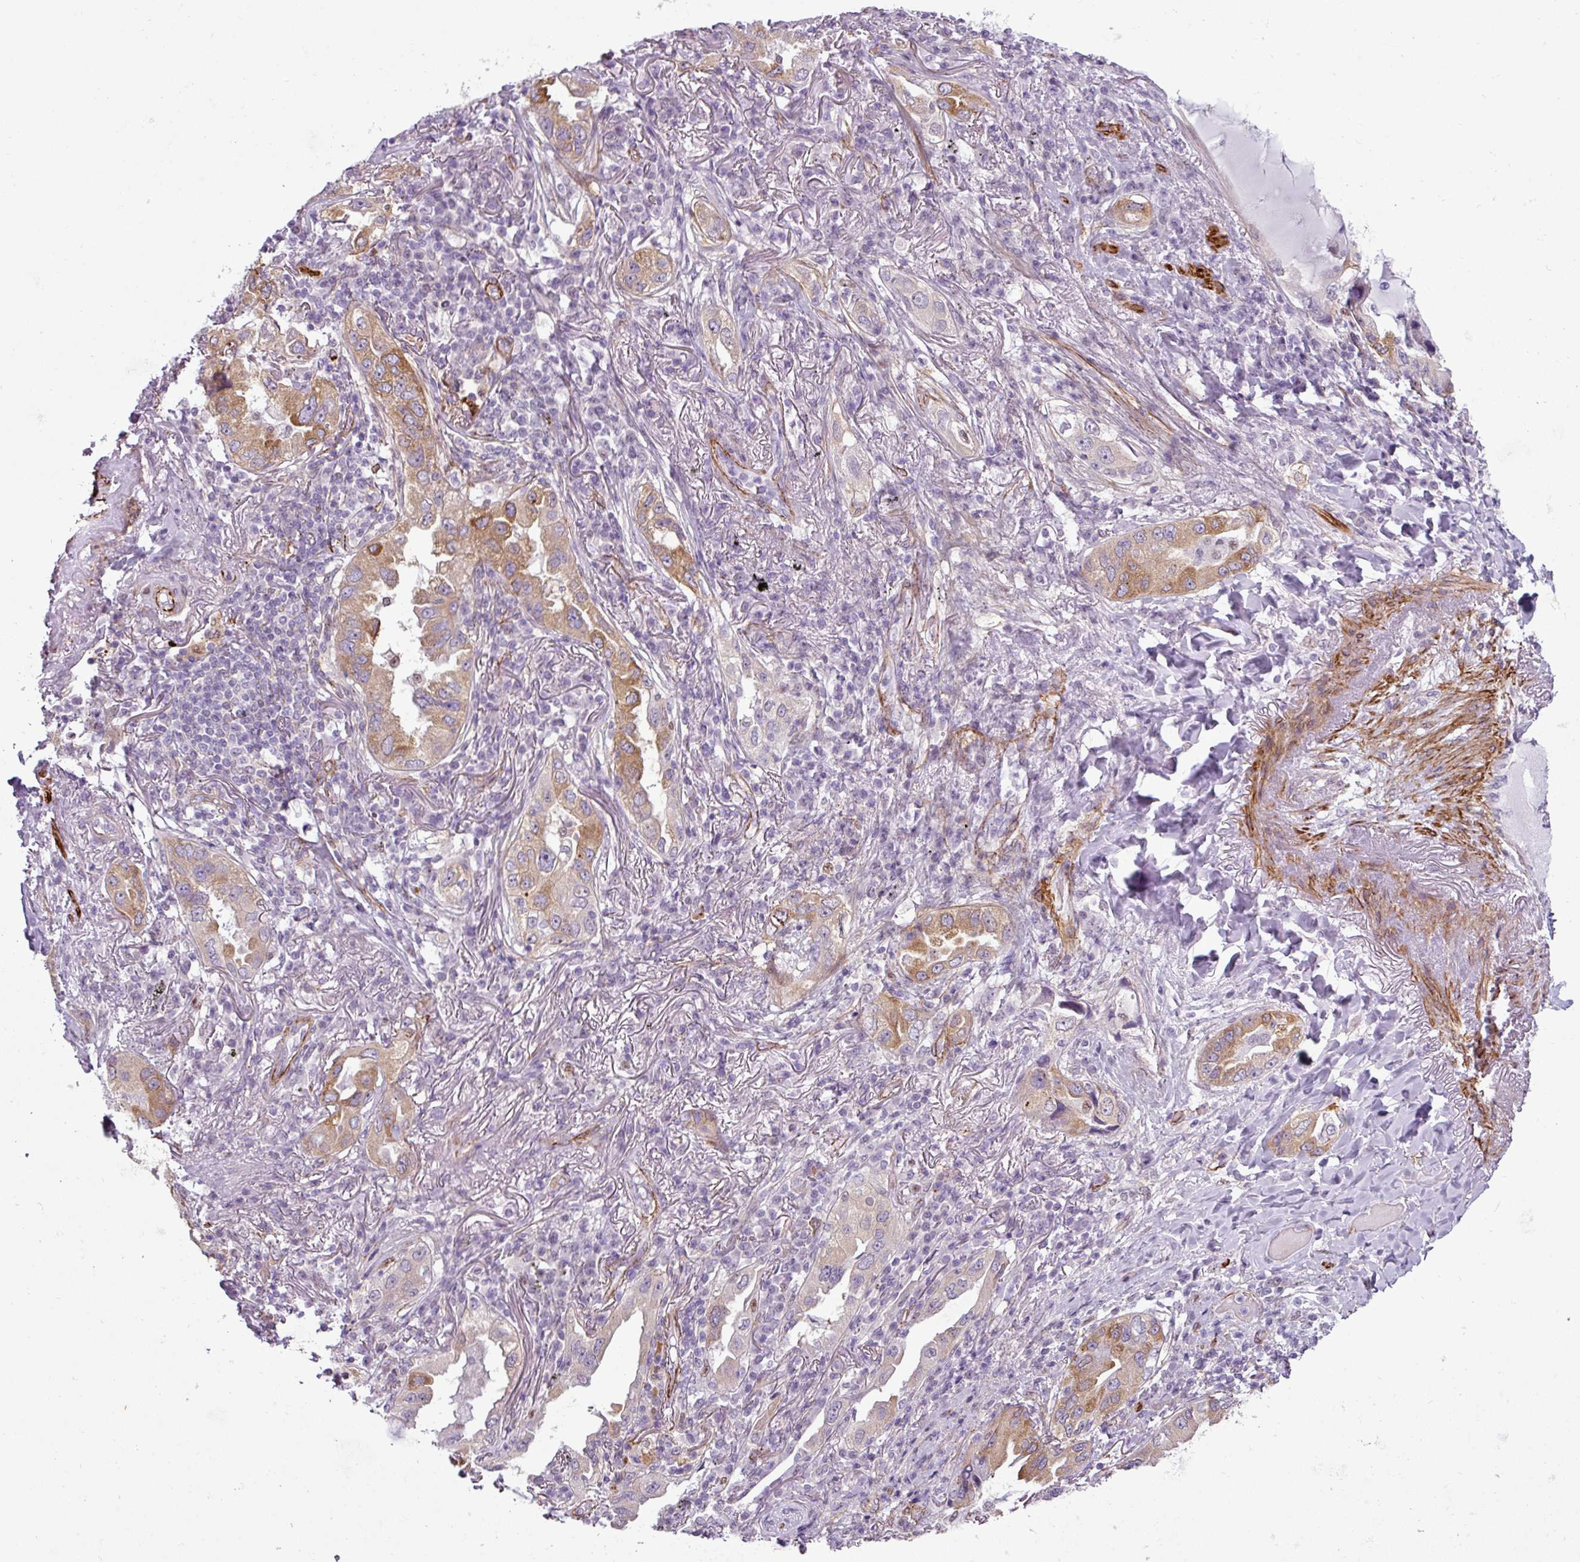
{"staining": {"intensity": "moderate", "quantity": "25%-75%", "location": "cytoplasmic/membranous"}, "tissue": "lung cancer", "cell_type": "Tumor cells", "image_type": "cancer", "snomed": [{"axis": "morphology", "description": "Adenocarcinoma, NOS"}, {"axis": "topography", "description": "Lung"}], "caption": "This image exhibits IHC staining of lung adenocarcinoma, with medium moderate cytoplasmic/membranous expression in approximately 25%-75% of tumor cells.", "gene": "ATP10A", "patient": {"sex": "female", "age": 69}}